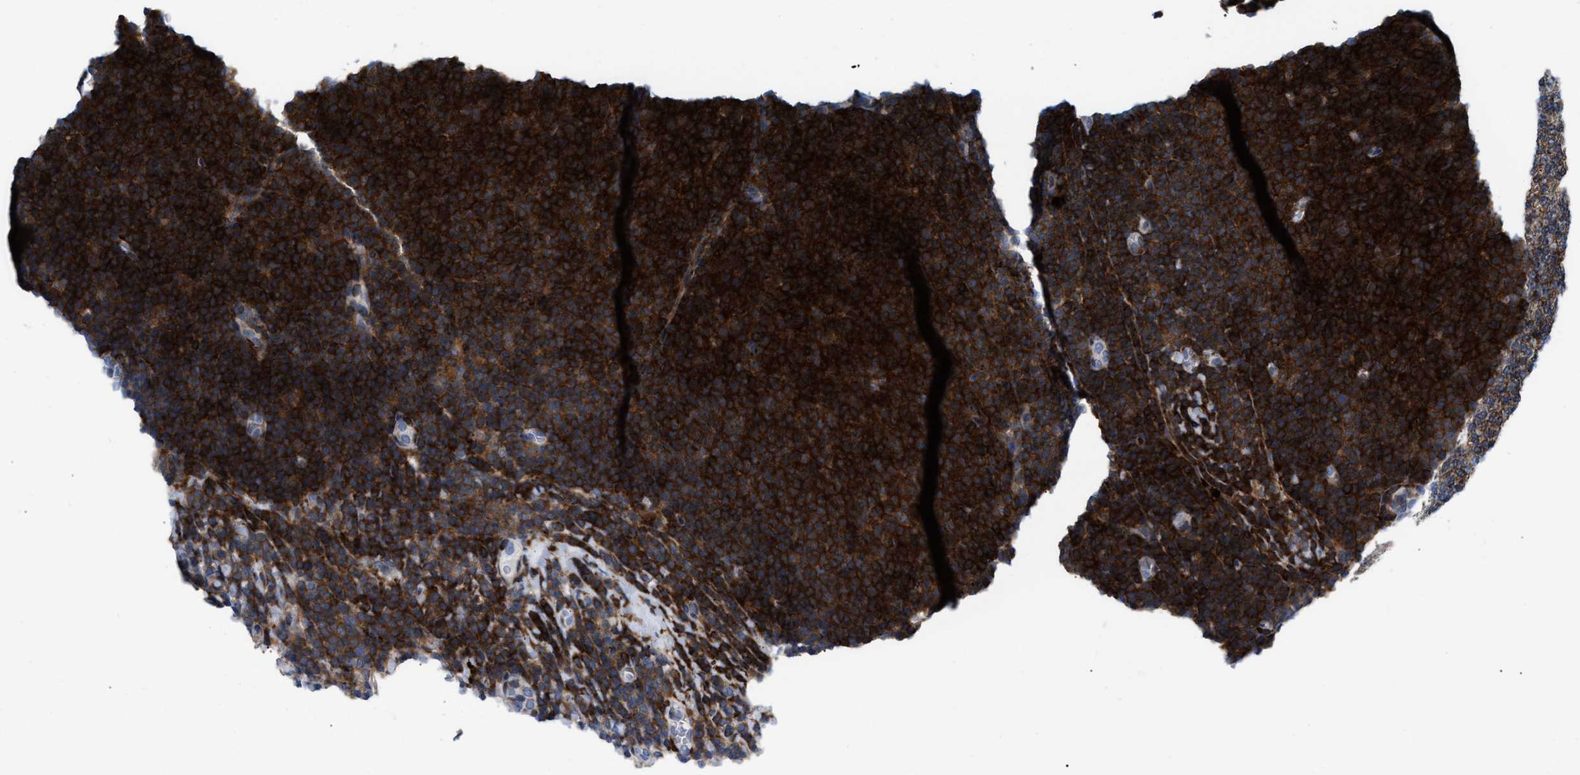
{"staining": {"intensity": "strong", "quantity": ">75%", "location": "cytoplasmic/membranous"}, "tissue": "lymphoma", "cell_type": "Tumor cells", "image_type": "cancer", "snomed": [{"axis": "morphology", "description": "Malignant lymphoma, non-Hodgkin's type, Low grade"}, {"axis": "topography", "description": "Lymph node"}], "caption": "Protein expression analysis of low-grade malignant lymphoma, non-Hodgkin's type shows strong cytoplasmic/membranous staining in about >75% of tumor cells.", "gene": "ATP9A", "patient": {"sex": "male", "age": 66}}